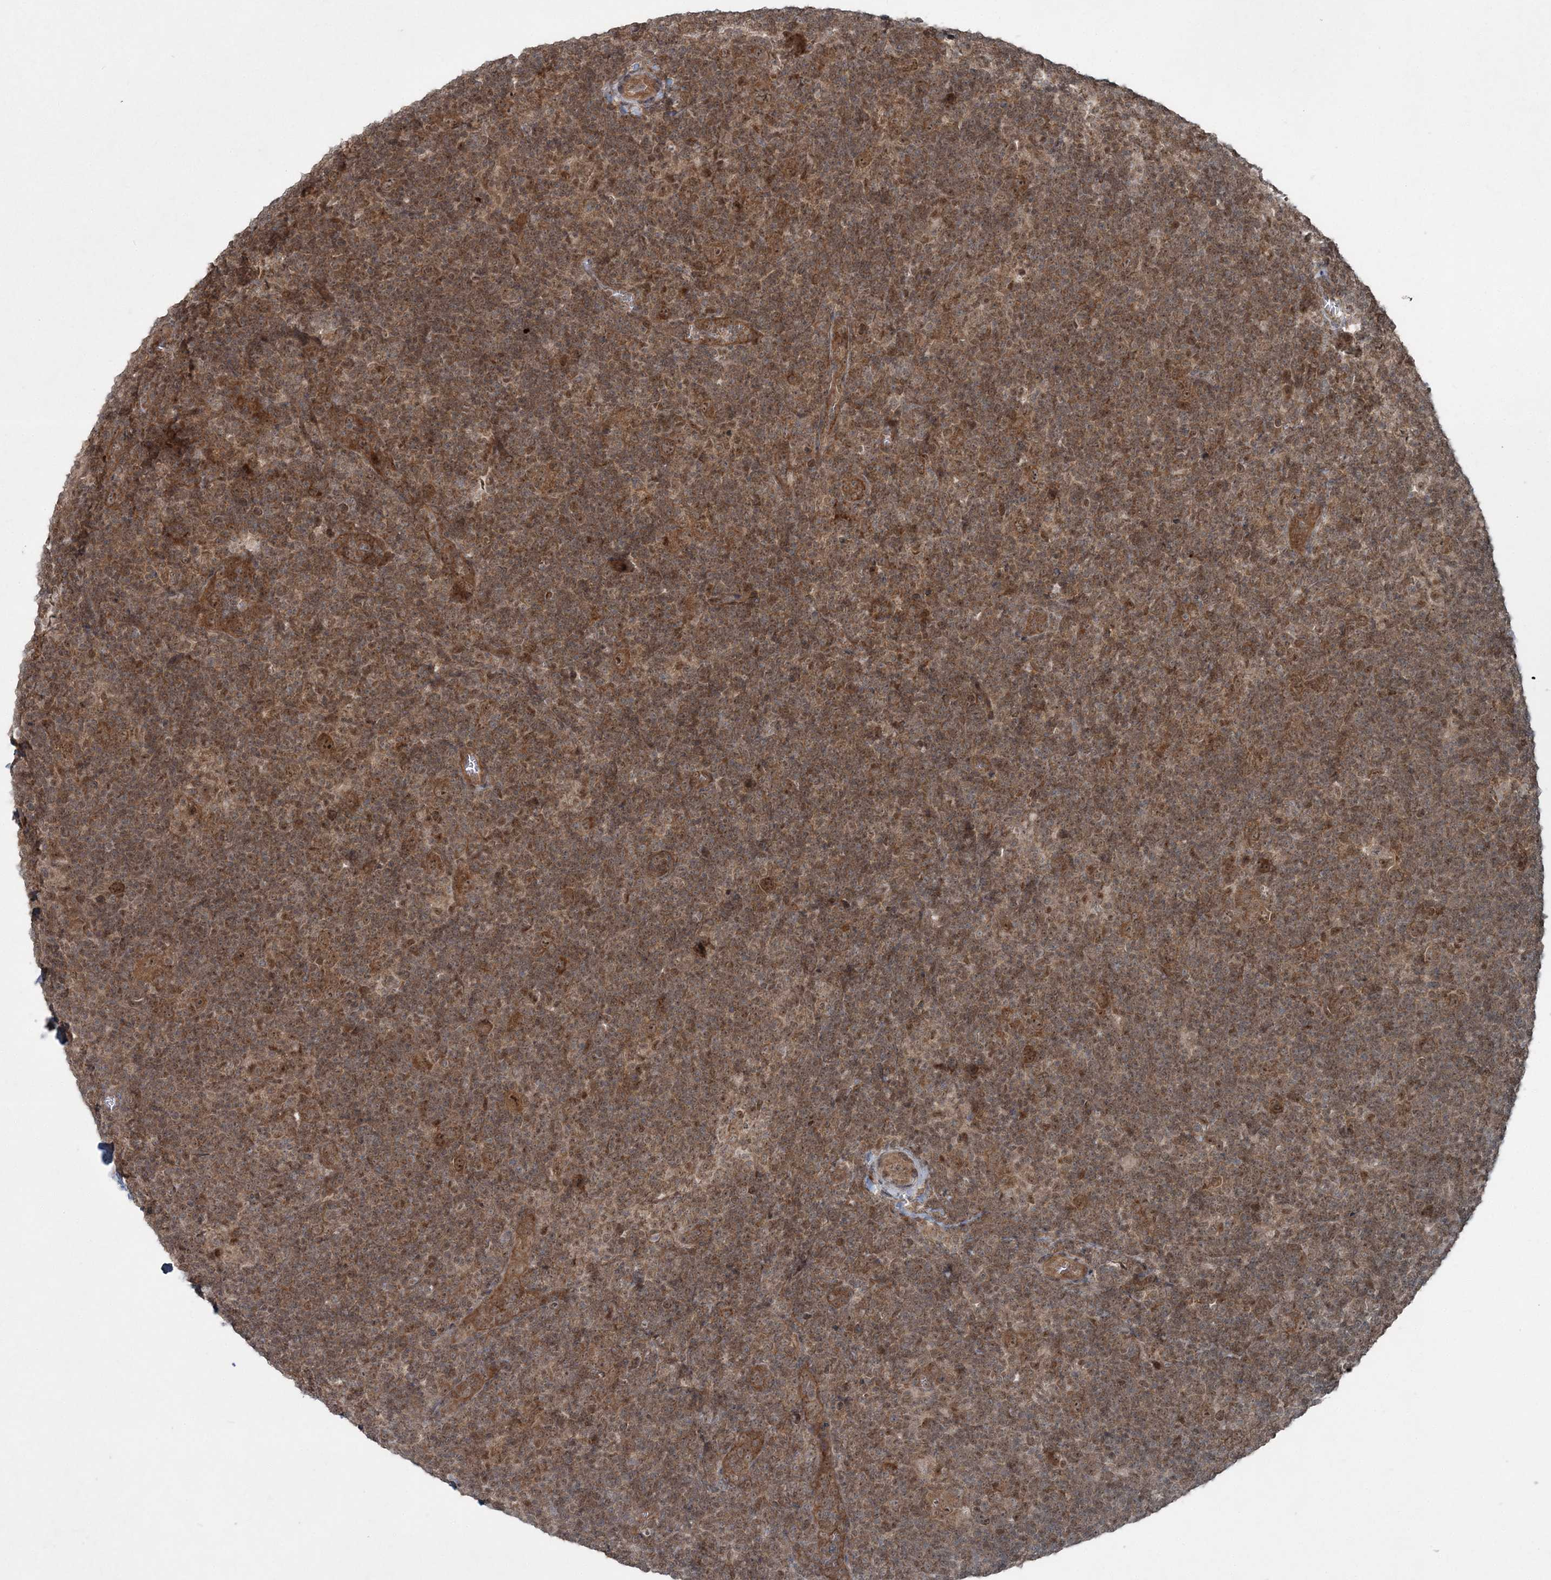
{"staining": {"intensity": "moderate", "quantity": ">75%", "location": "cytoplasmic/membranous,nuclear"}, "tissue": "lymphoma", "cell_type": "Tumor cells", "image_type": "cancer", "snomed": [{"axis": "morphology", "description": "Hodgkin's disease, NOS"}, {"axis": "topography", "description": "Lymph node"}], "caption": "A brown stain shows moderate cytoplasmic/membranous and nuclear positivity of a protein in Hodgkin's disease tumor cells. Using DAB (brown) and hematoxylin (blue) stains, captured at high magnification using brightfield microscopy.", "gene": "FBXL17", "patient": {"sex": "female", "age": 57}}